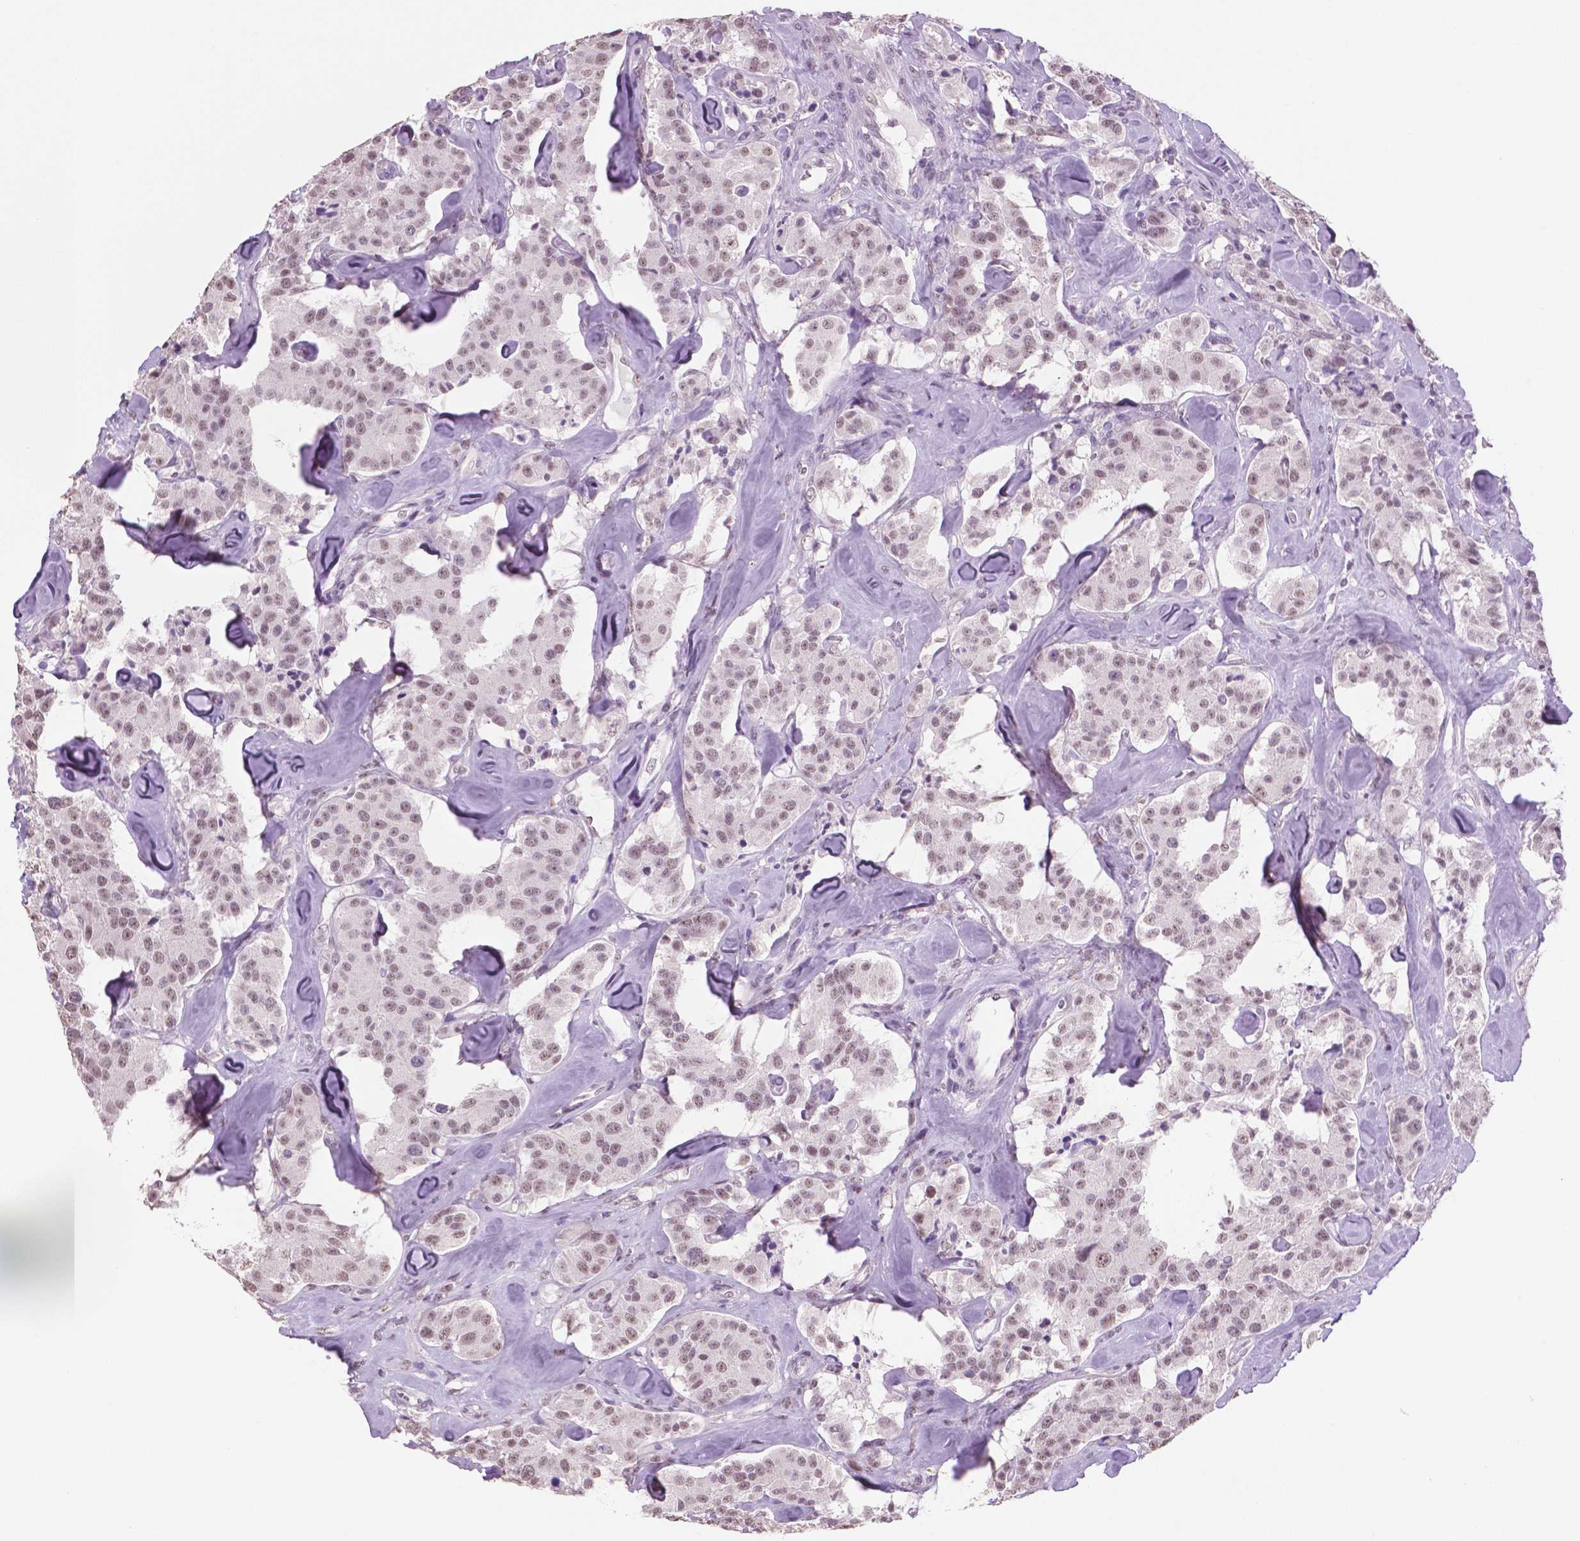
{"staining": {"intensity": "weak", "quantity": ">75%", "location": "nuclear"}, "tissue": "carcinoid", "cell_type": "Tumor cells", "image_type": "cancer", "snomed": [{"axis": "morphology", "description": "Carcinoid, malignant, NOS"}, {"axis": "topography", "description": "Pancreas"}], "caption": "There is low levels of weak nuclear positivity in tumor cells of carcinoid, as demonstrated by immunohistochemical staining (brown color).", "gene": "IGF2BP1", "patient": {"sex": "male", "age": 41}}